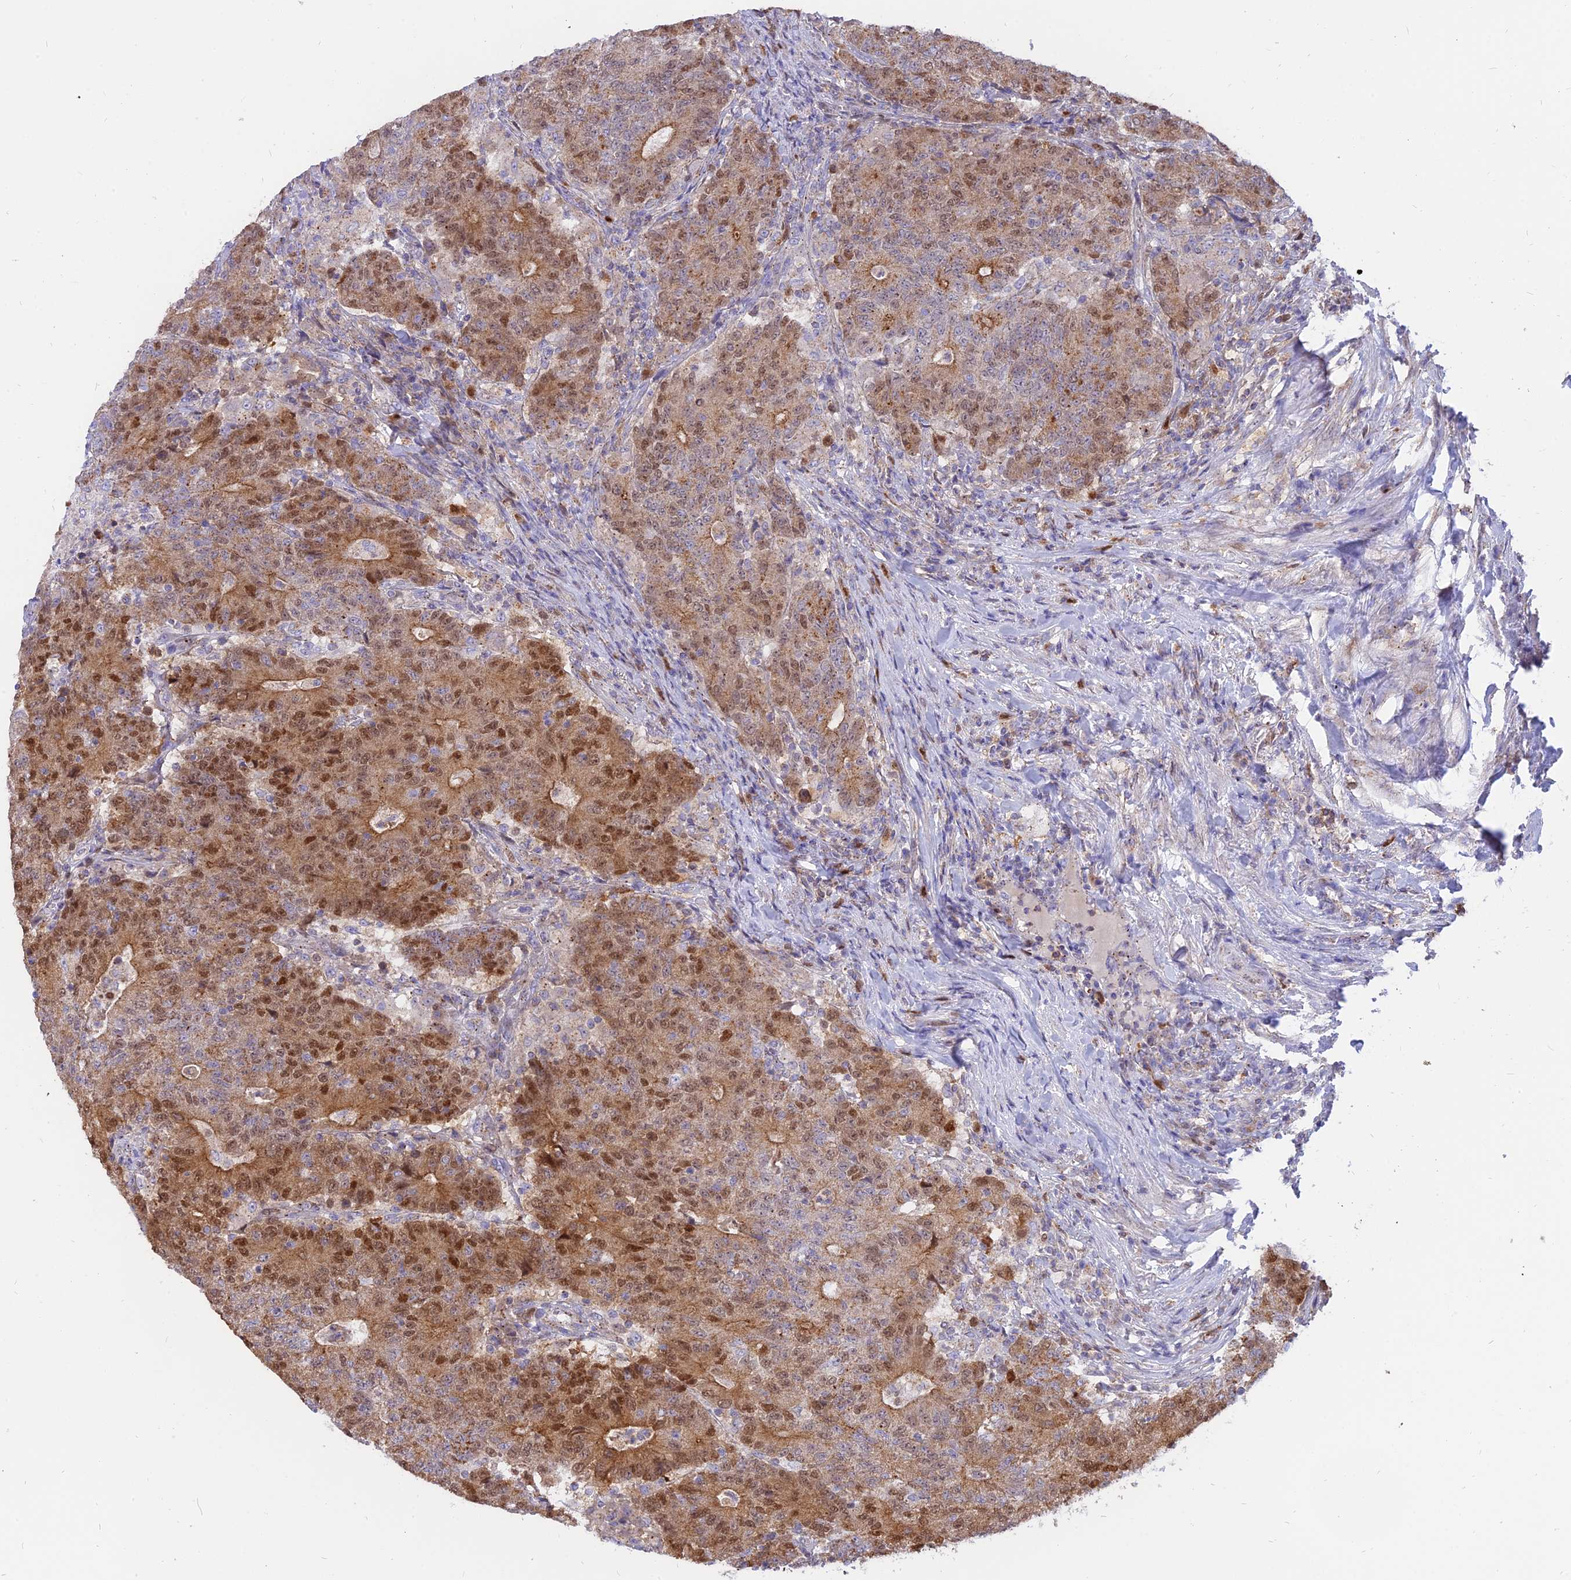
{"staining": {"intensity": "moderate", "quantity": "25%-75%", "location": "cytoplasmic/membranous,nuclear"}, "tissue": "colorectal cancer", "cell_type": "Tumor cells", "image_type": "cancer", "snomed": [{"axis": "morphology", "description": "Adenocarcinoma, NOS"}, {"axis": "topography", "description": "Colon"}], "caption": "Immunohistochemical staining of colorectal cancer demonstrates medium levels of moderate cytoplasmic/membranous and nuclear expression in about 25%-75% of tumor cells.", "gene": "CENPV", "patient": {"sex": "female", "age": 75}}